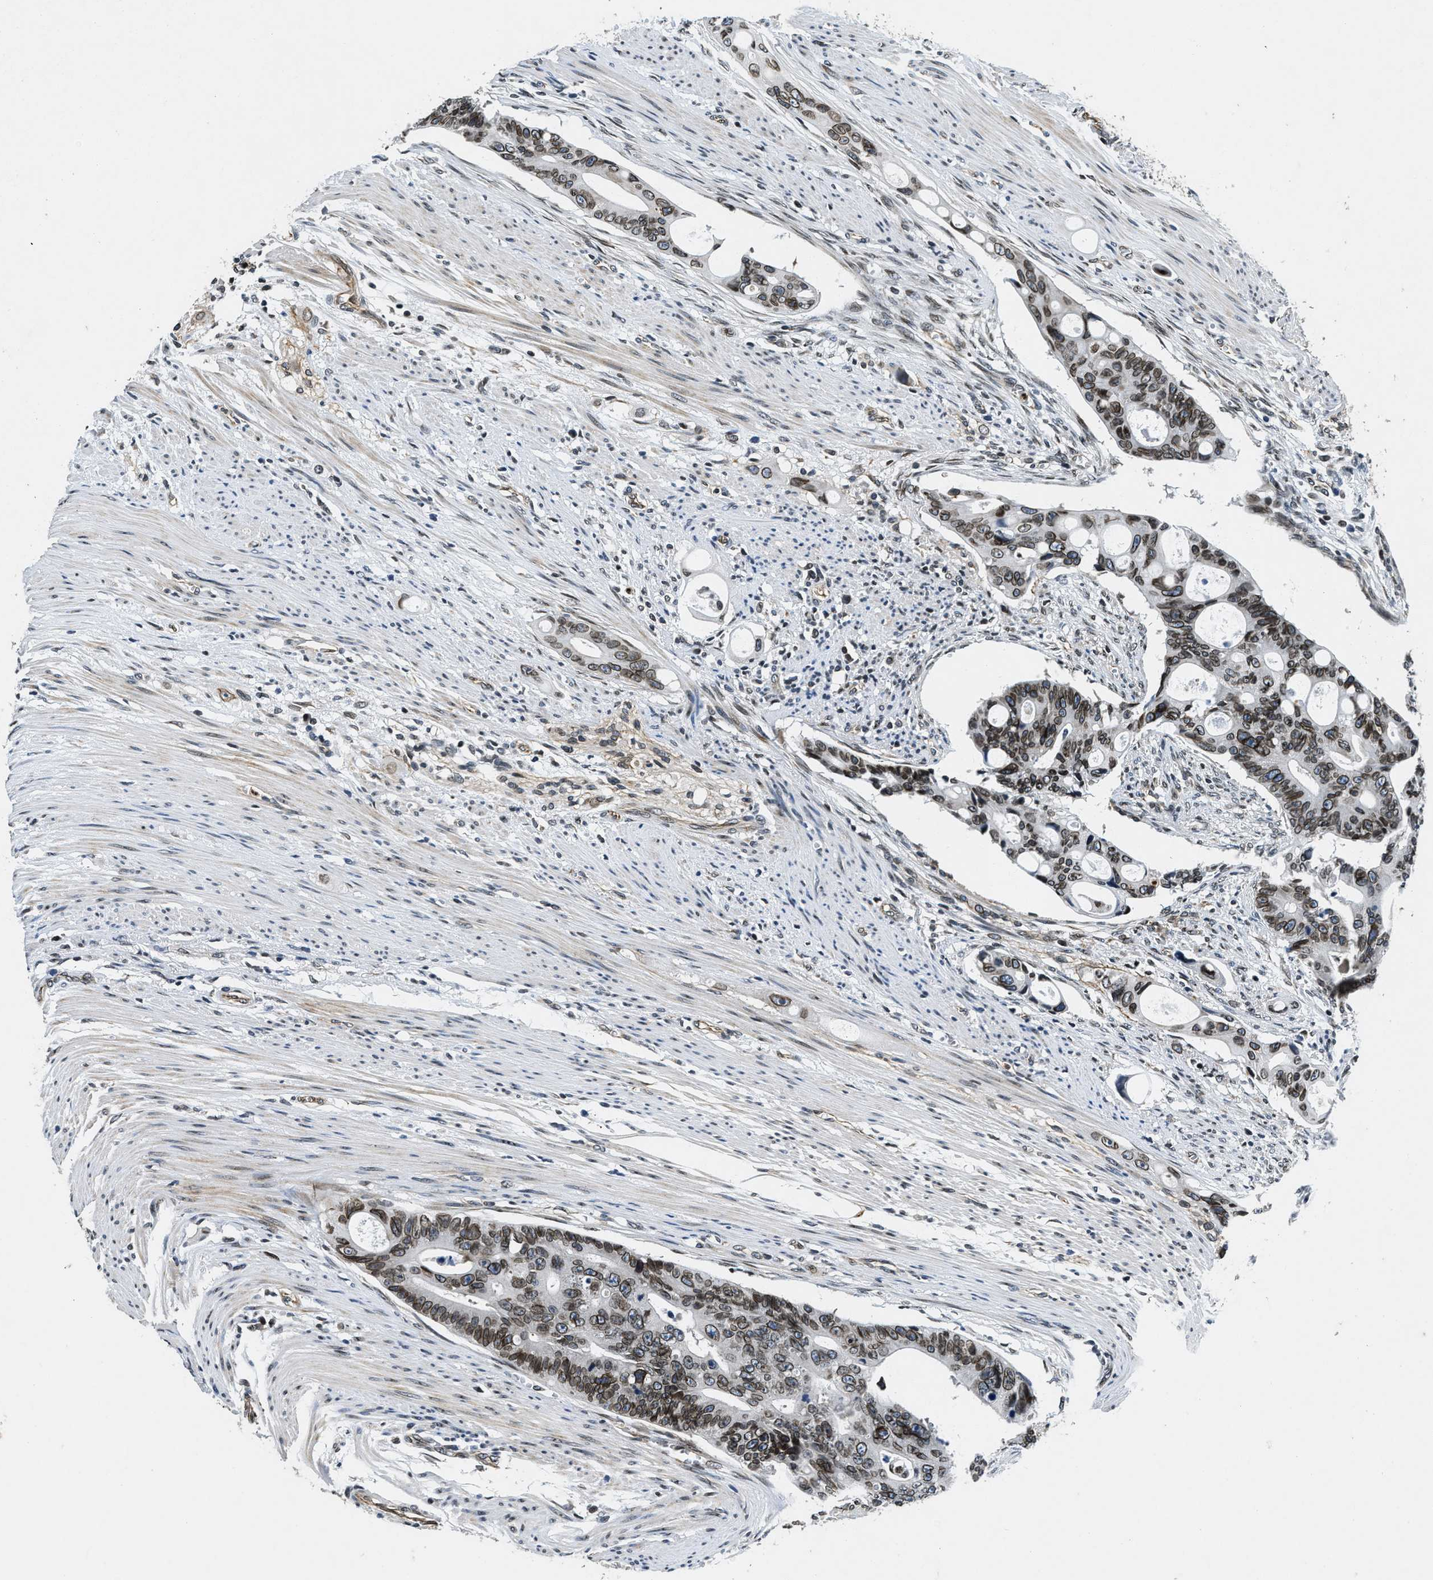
{"staining": {"intensity": "moderate", "quantity": ">75%", "location": "cytoplasmic/membranous,nuclear"}, "tissue": "colorectal cancer", "cell_type": "Tumor cells", "image_type": "cancer", "snomed": [{"axis": "morphology", "description": "Adenocarcinoma, NOS"}, {"axis": "topography", "description": "Colon"}], "caption": "The photomicrograph exhibits immunohistochemical staining of colorectal cancer (adenocarcinoma). There is moderate cytoplasmic/membranous and nuclear positivity is appreciated in about >75% of tumor cells.", "gene": "ZC3HC1", "patient": {"sex": "female", "age": 57}}